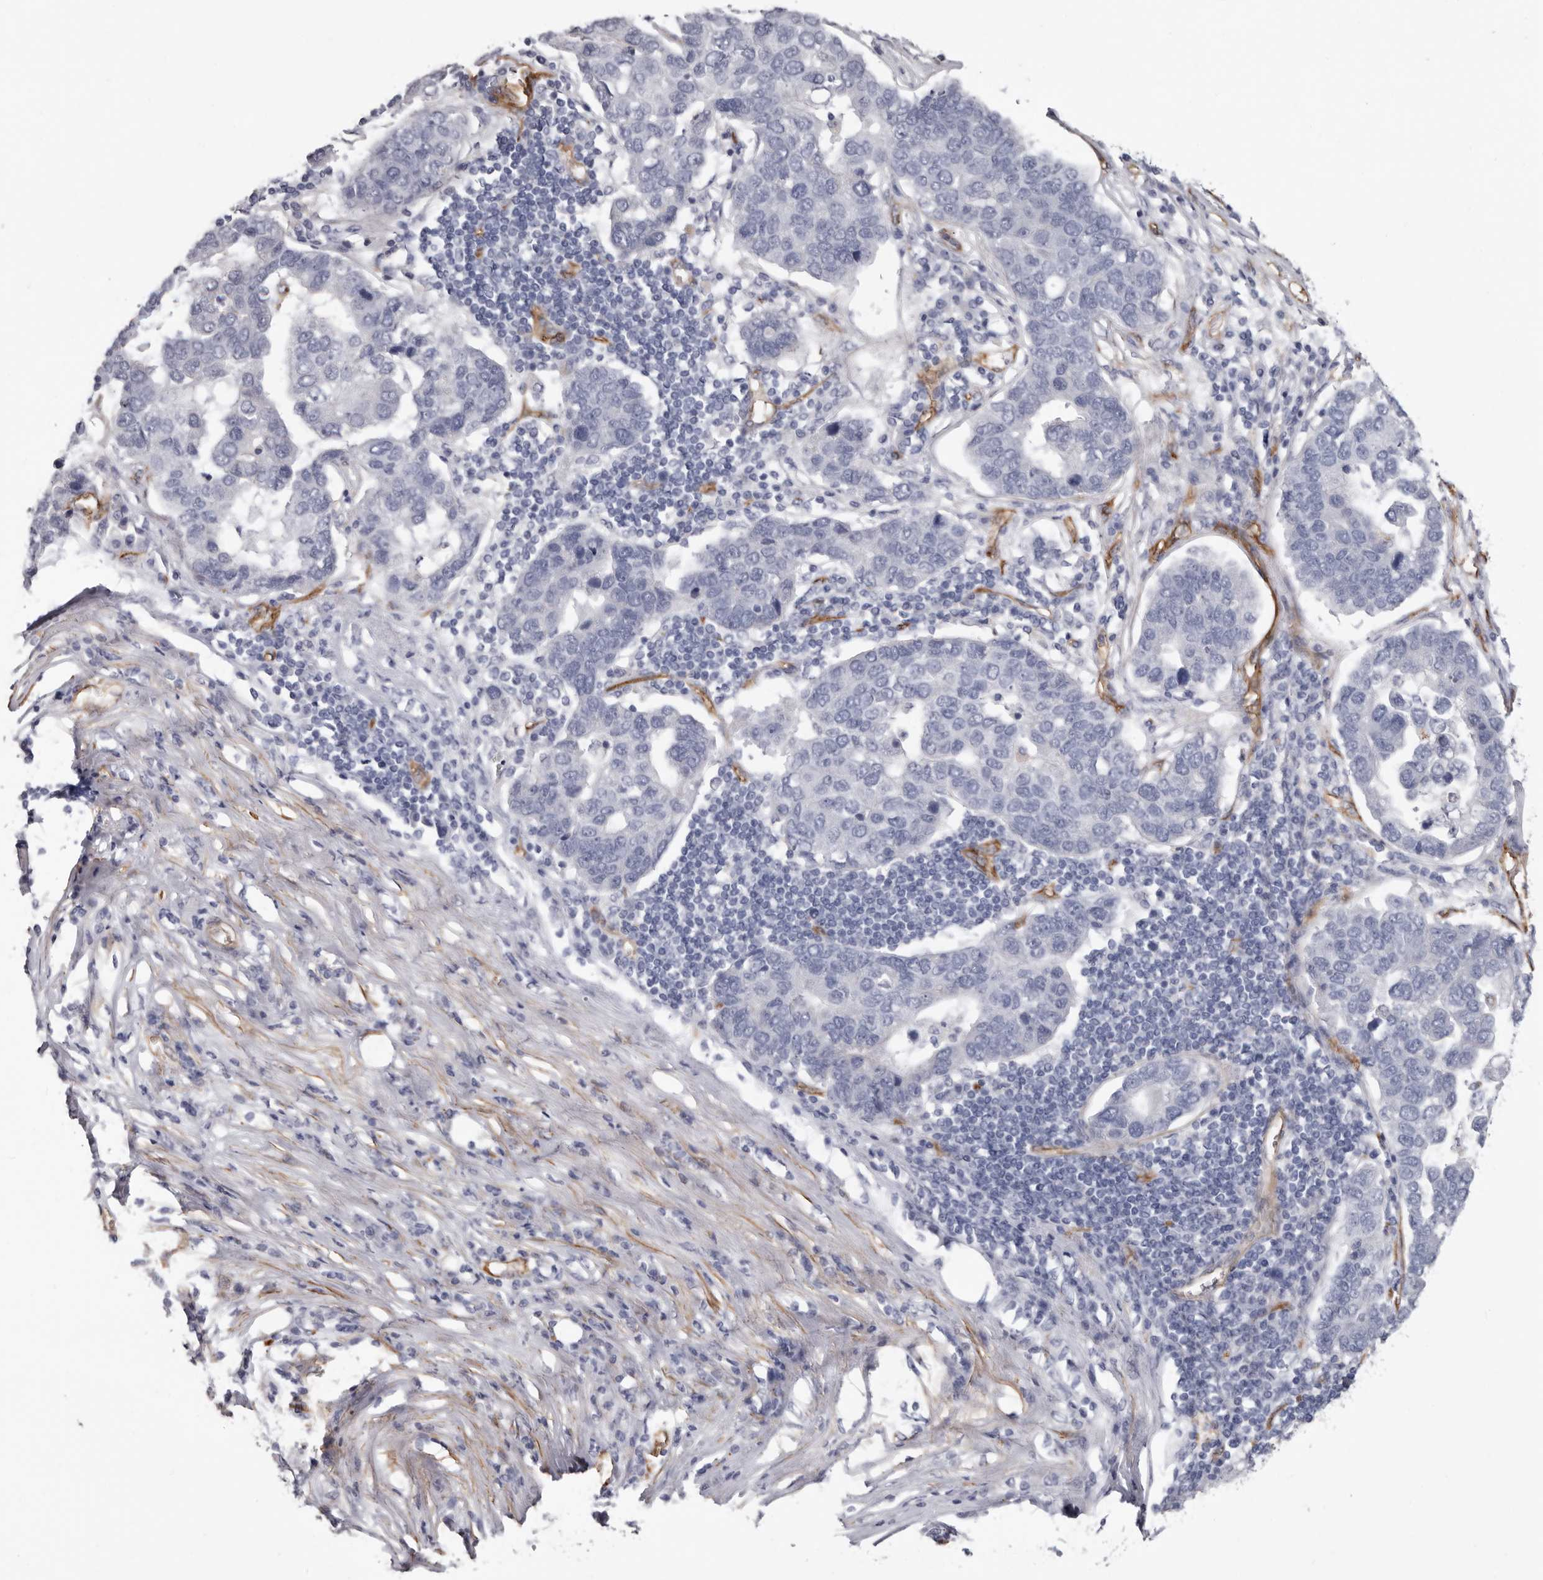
{"staining": {"intensity": "negative", "quantity": "none", "location": "none"}, "tissue": "pancreatic cancer", "cell_type": "Tumor cells", "image_type": "cancer", "snomed": [{"axis": "morphology", "description": "Adenocarcinoma, NOS"}, {"axis": "topography", "description": "Pancreas"}], "caption": "Immunohistochemistry (IHC) of adenocarcinoma (pancreatic) demonstrates no expression in tumor cells.", "gene": "ADGRL4", "patient": {"sex": "female", "age": 61}}